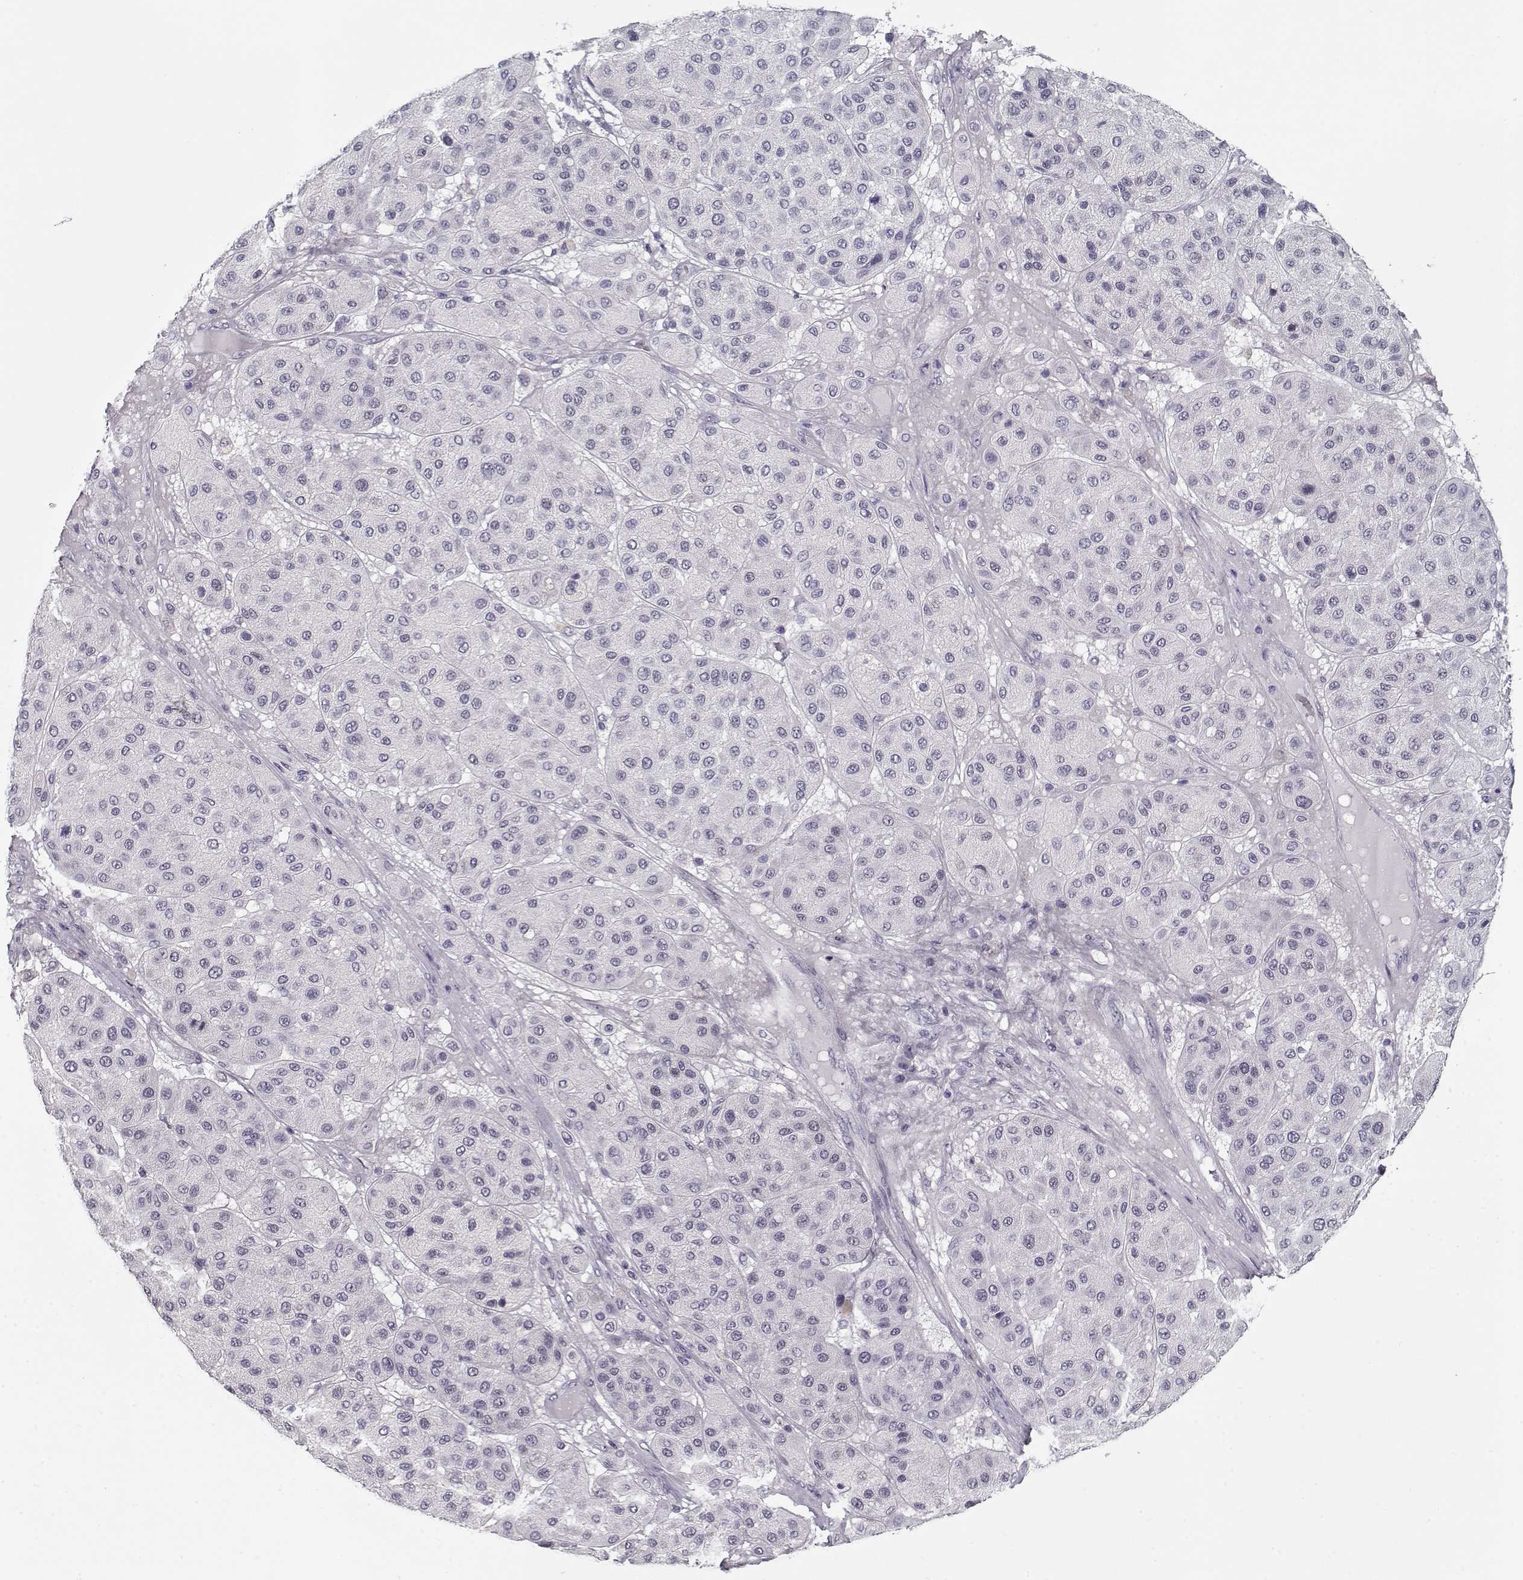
{"staining": {"intensity": "negative", "quantity": "none", "location": "none"}, "tissue": "melanoma", "cell_type": "Tumor cells", "image_type": "cancer", "snomed": [{"axis": "morphology", "description": "Malignant melanoma, Metastatic site"}, {"axis": "topography", "description": "Smooth muscle"}], "caption": "Immunohistochemistry (IHC) of melanoma demonstrates no expression in tumor cells.", "gene": "RNF32", "patient": {"sex": "male", "age": 41}}